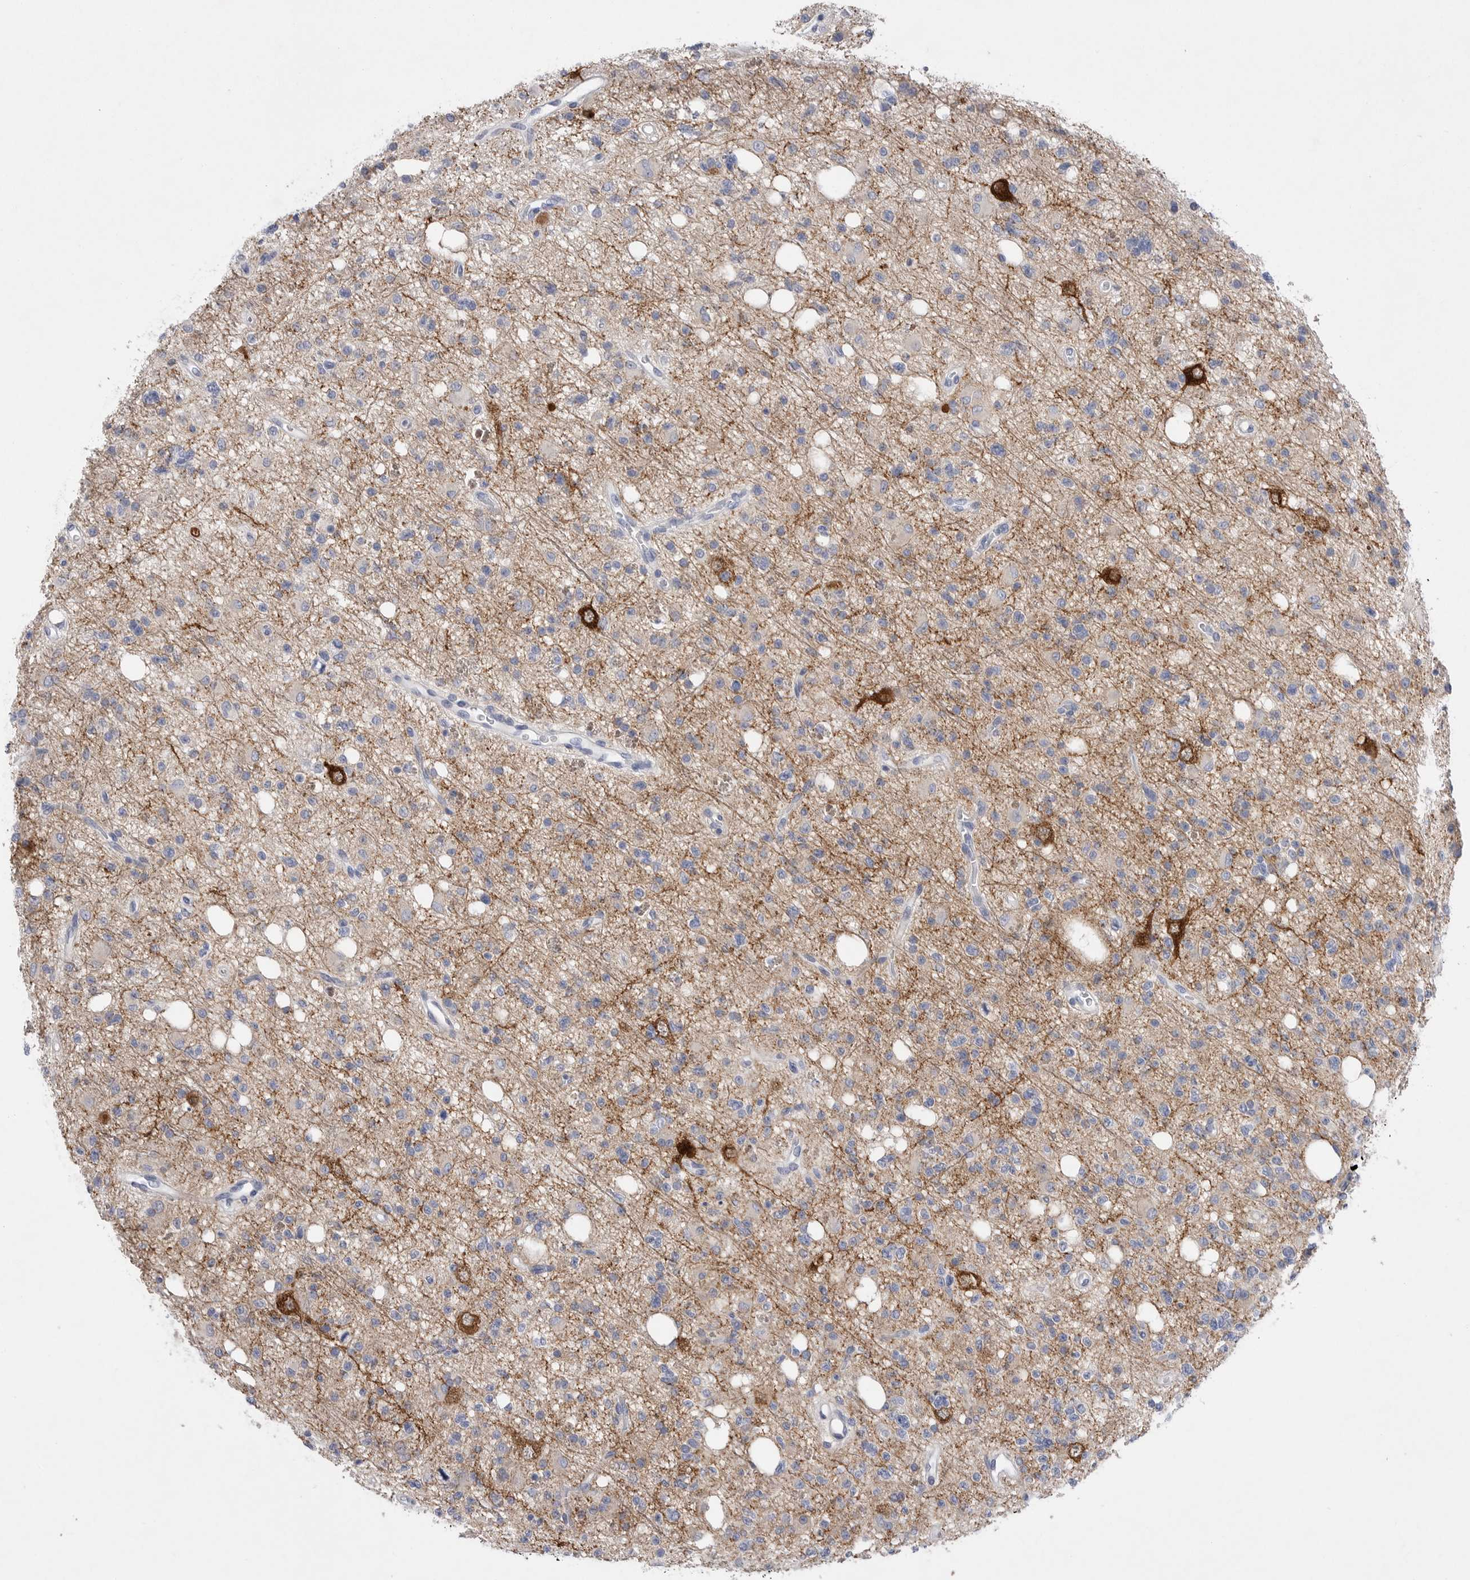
{"staining": {"intensity": "negative", "quantity": "none", "location": "none"}, "tissue": "glioma", "cell_type": "Tumor cells", "image_type": "cancer", "snomed": [{"axis": "morphology", "description": "Glioma, malignant, High grade"}, {"axis": "topography", "description": "Brain"}], "caption": "An immunohistochemistry micrograph of high-grade glioma (malignant) is shown. There is no staining in tumor cells of high-grade glioma (malignant). Nuclei are stained in blue.", "gene": "CAMK2B", "patient": {"sex": "female", "age": 62}}